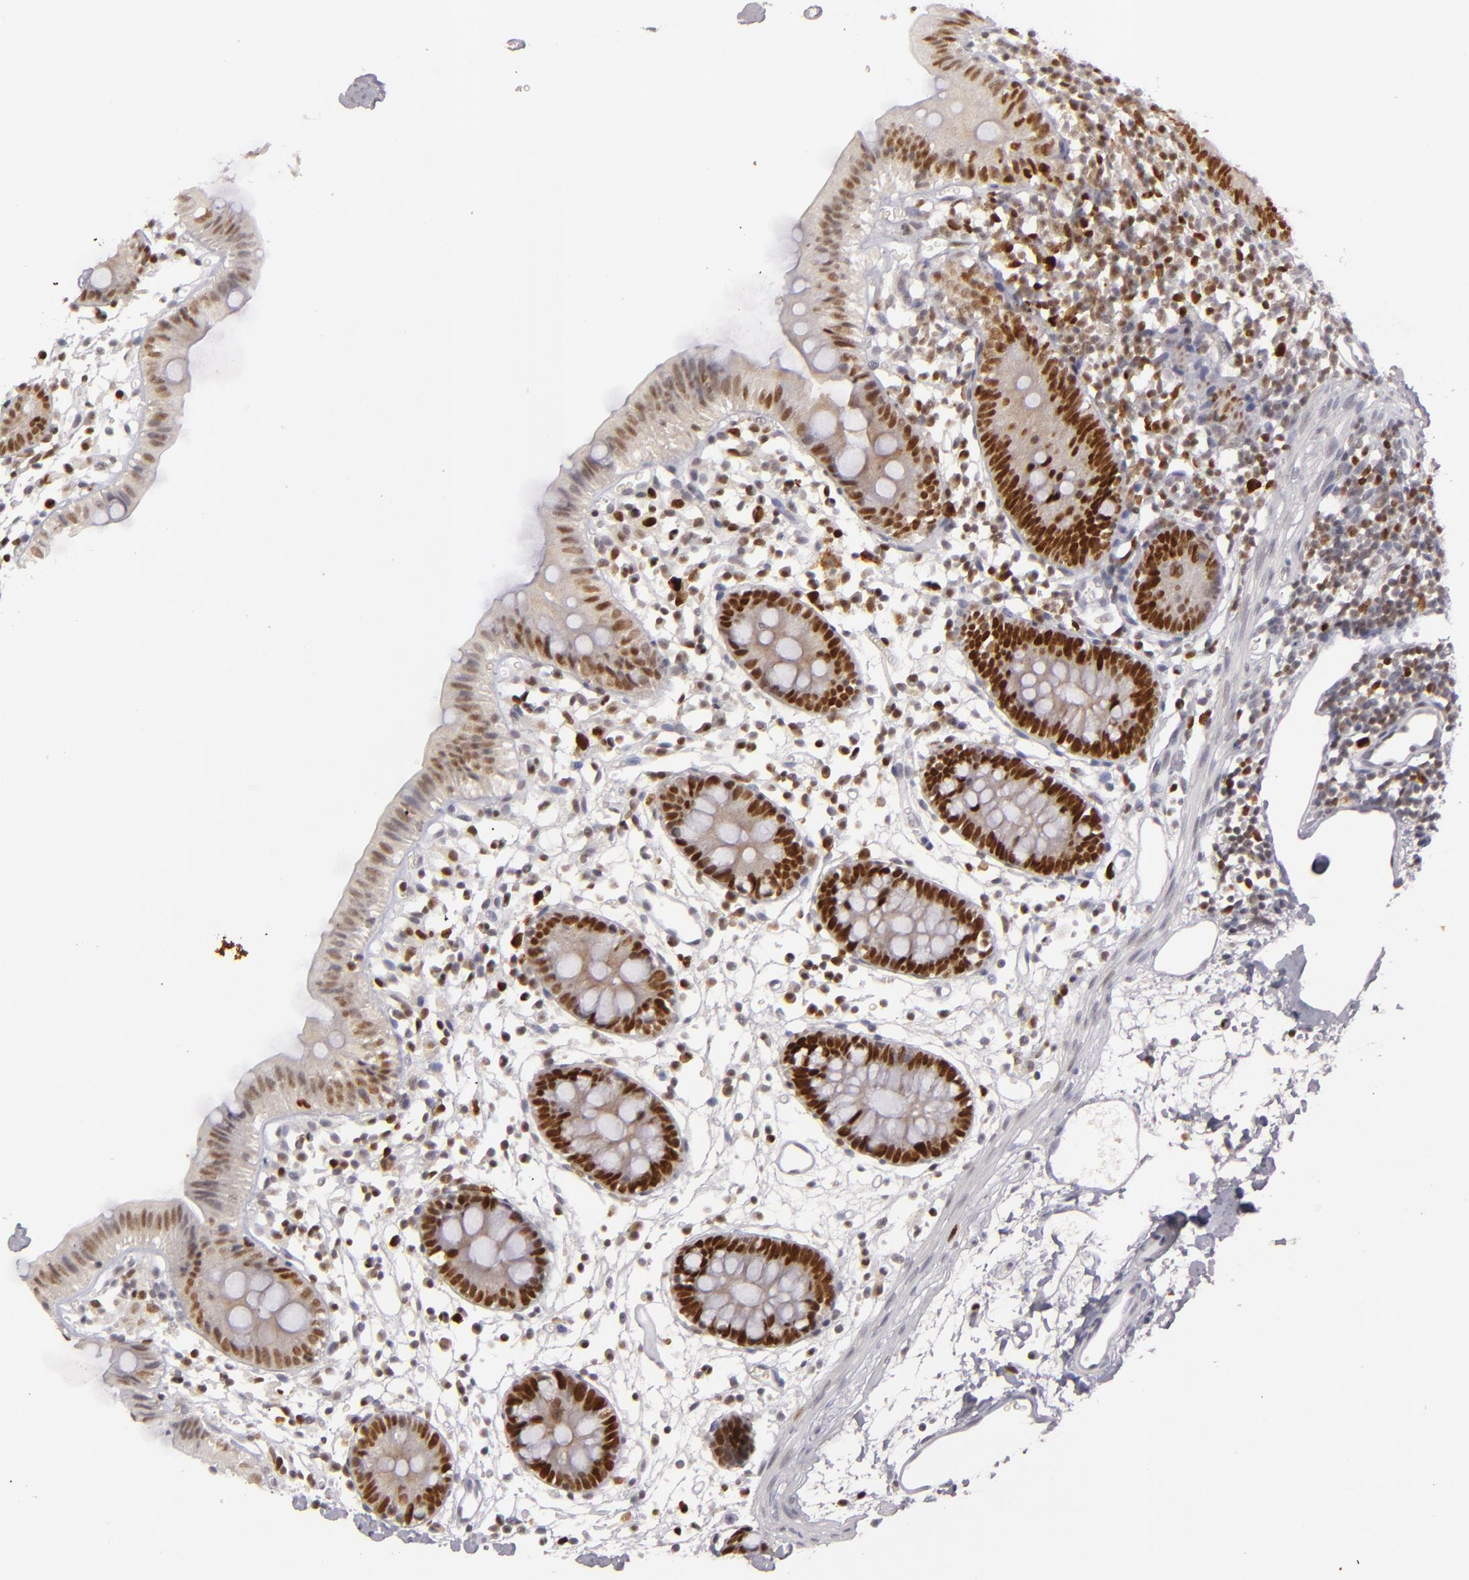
{"staining": {"intensity": "negative", "quantity": "none", "location": "none"}, "tissue": "colon", "cell_type": "Endothelial cells", "image_type": "normal", "snomed": [{"axis": "morphology", "description": "Normal tissue, NOS"}, {"axis": "topography", "description": "Colon"}], "caption": "Photomicrograph shows no protein positivity in endothelial cells of normal colon. Nuclei are stained in blue.", "gene": "FEN1", "patient": {"sex": "male", "age": 14}}